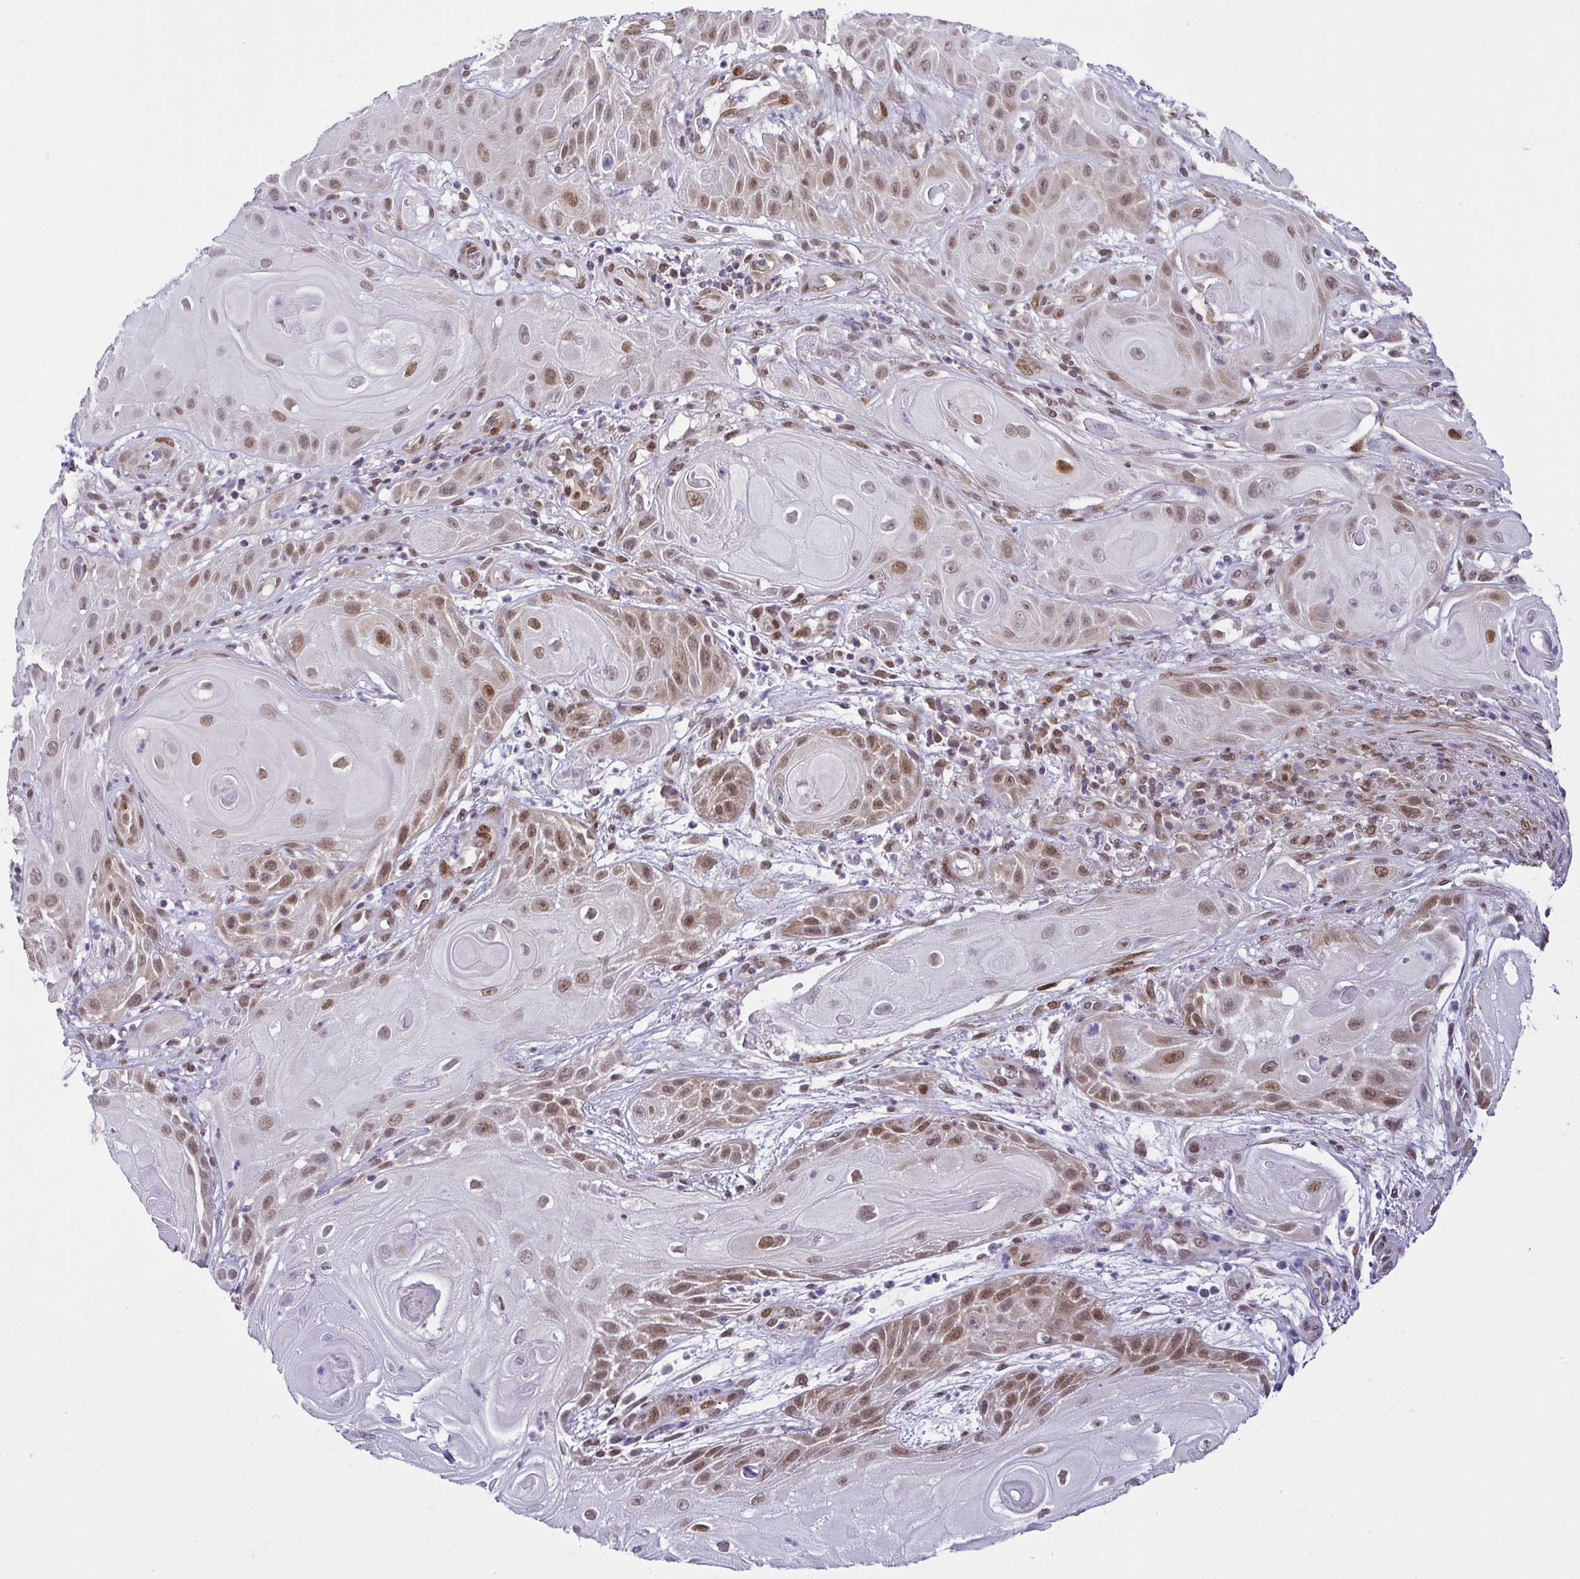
{"staining": {"intensity": "moderate", "quantity": ">75%", "location": "nuclear"}, "tissue": "skin cancer", "cell_type": "Tumor cells", "image_type": "cancer", "snomed": [{"axis": "morphology", "description": "Squamous cell carcinoma, NOS"}, {"axis": "topography", "description": "Skin"}], "caption": "Approximately >75% of tumor cells in squamous cell carcinoma (skin) demonstrate moderate nuclear protein expression as visualized by brown immunohistochemical staining.", "gene": "RBM3", "patient": {"sex": "male", "age": 62}}